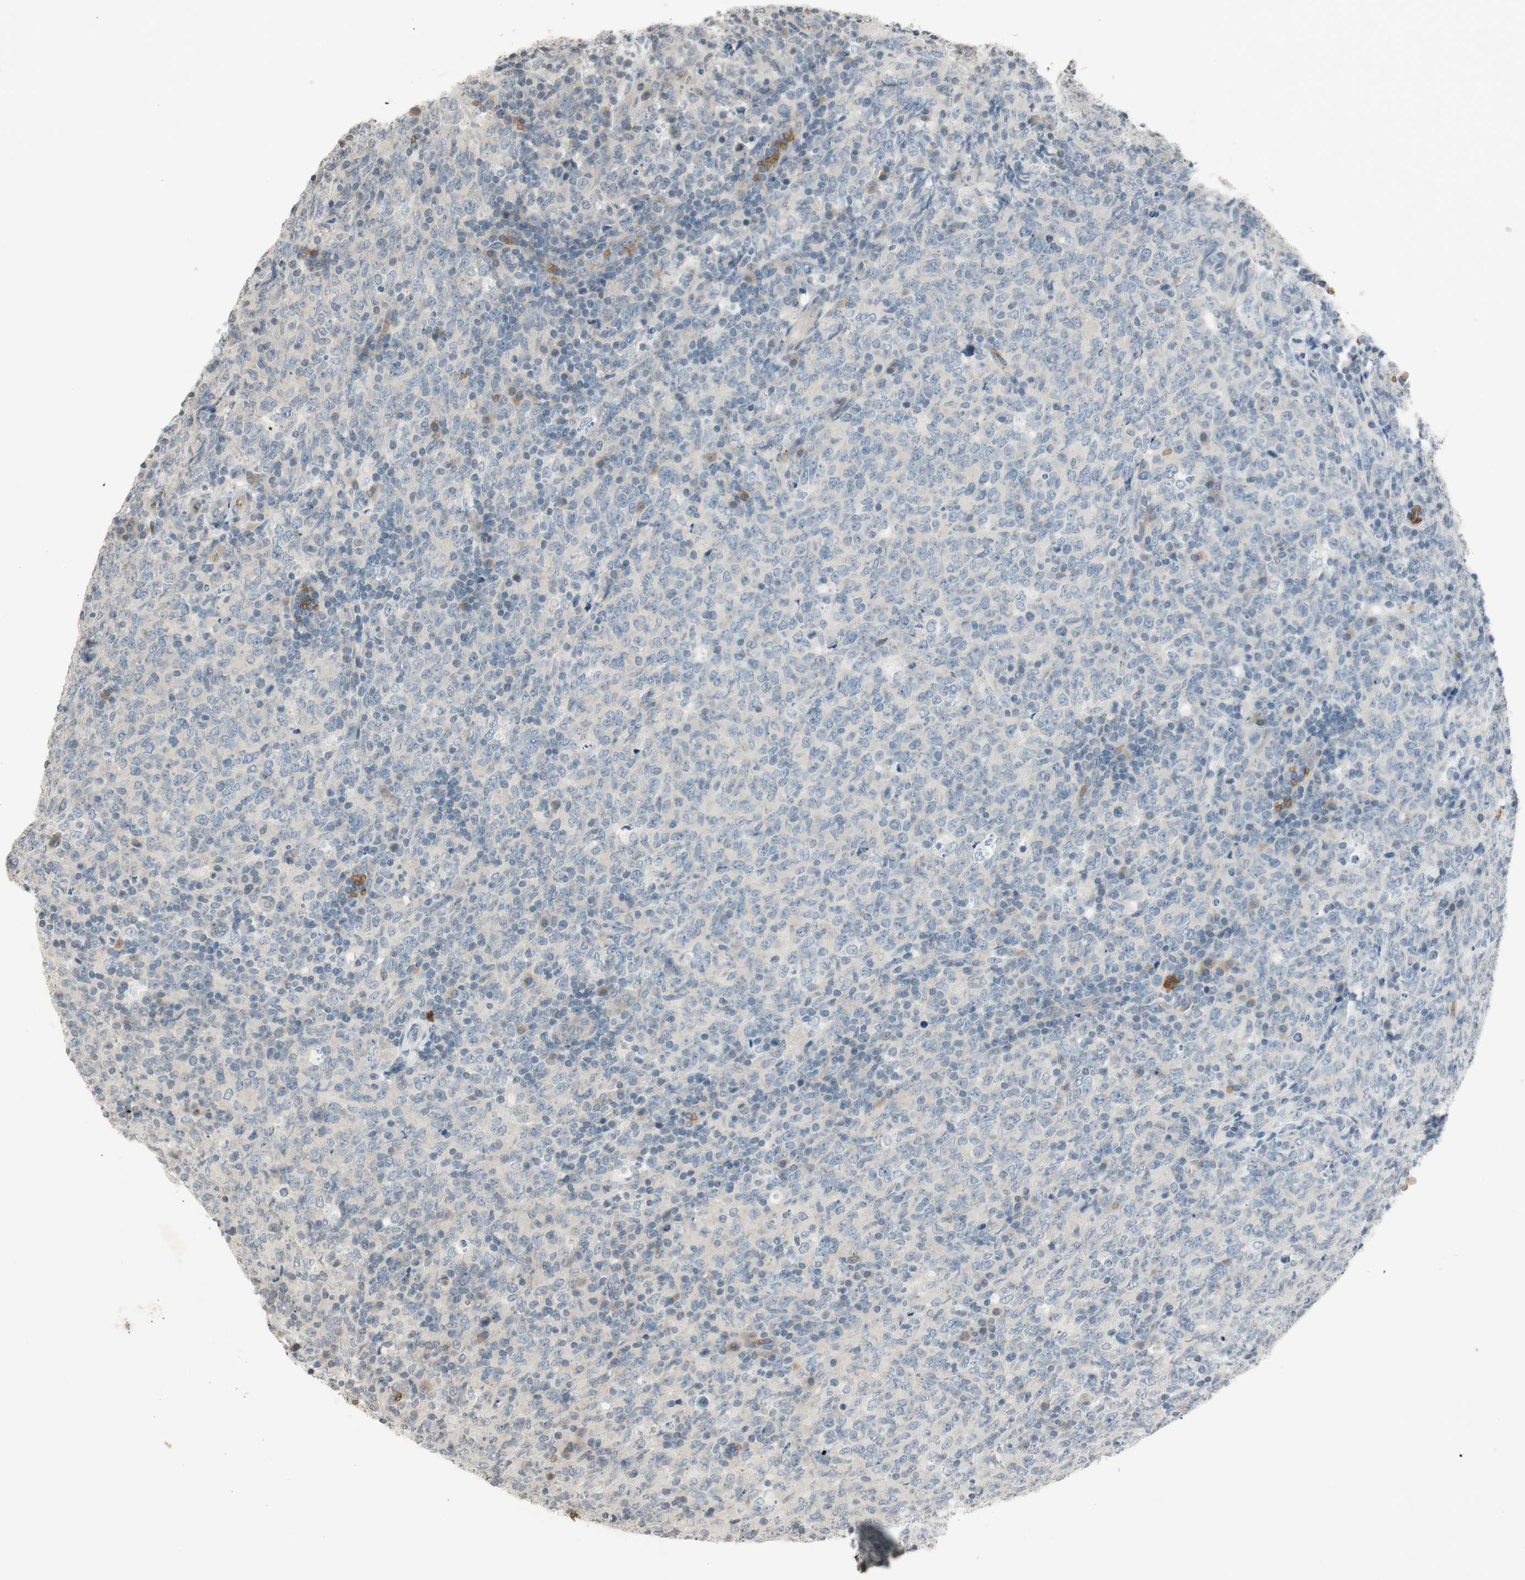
{"staining": {"intensity": "negative", "quantity": "none", "location": "none"}, "tissue": "lymphoma", "cell_type": "Tumor cells", "image_type": "cancer", "snomed": [{"axis": "morphology", "description": "Malignant lymphoma, non-Hodgkin's type, High grade"}, {"axis": "topography", "description": "Tonsil"}], "caption": "Immunohistochemical staining of human malignant lymphoma, non-Hodgkin's type (high-grade) reveals no significant positivity in tumor cells. (DAB (3,3'-diaminobenzidine) immunohistochemistry (IHC), high magnification).", "gene": "GYPC", "patient": {"sex": "female", "age": 36}}